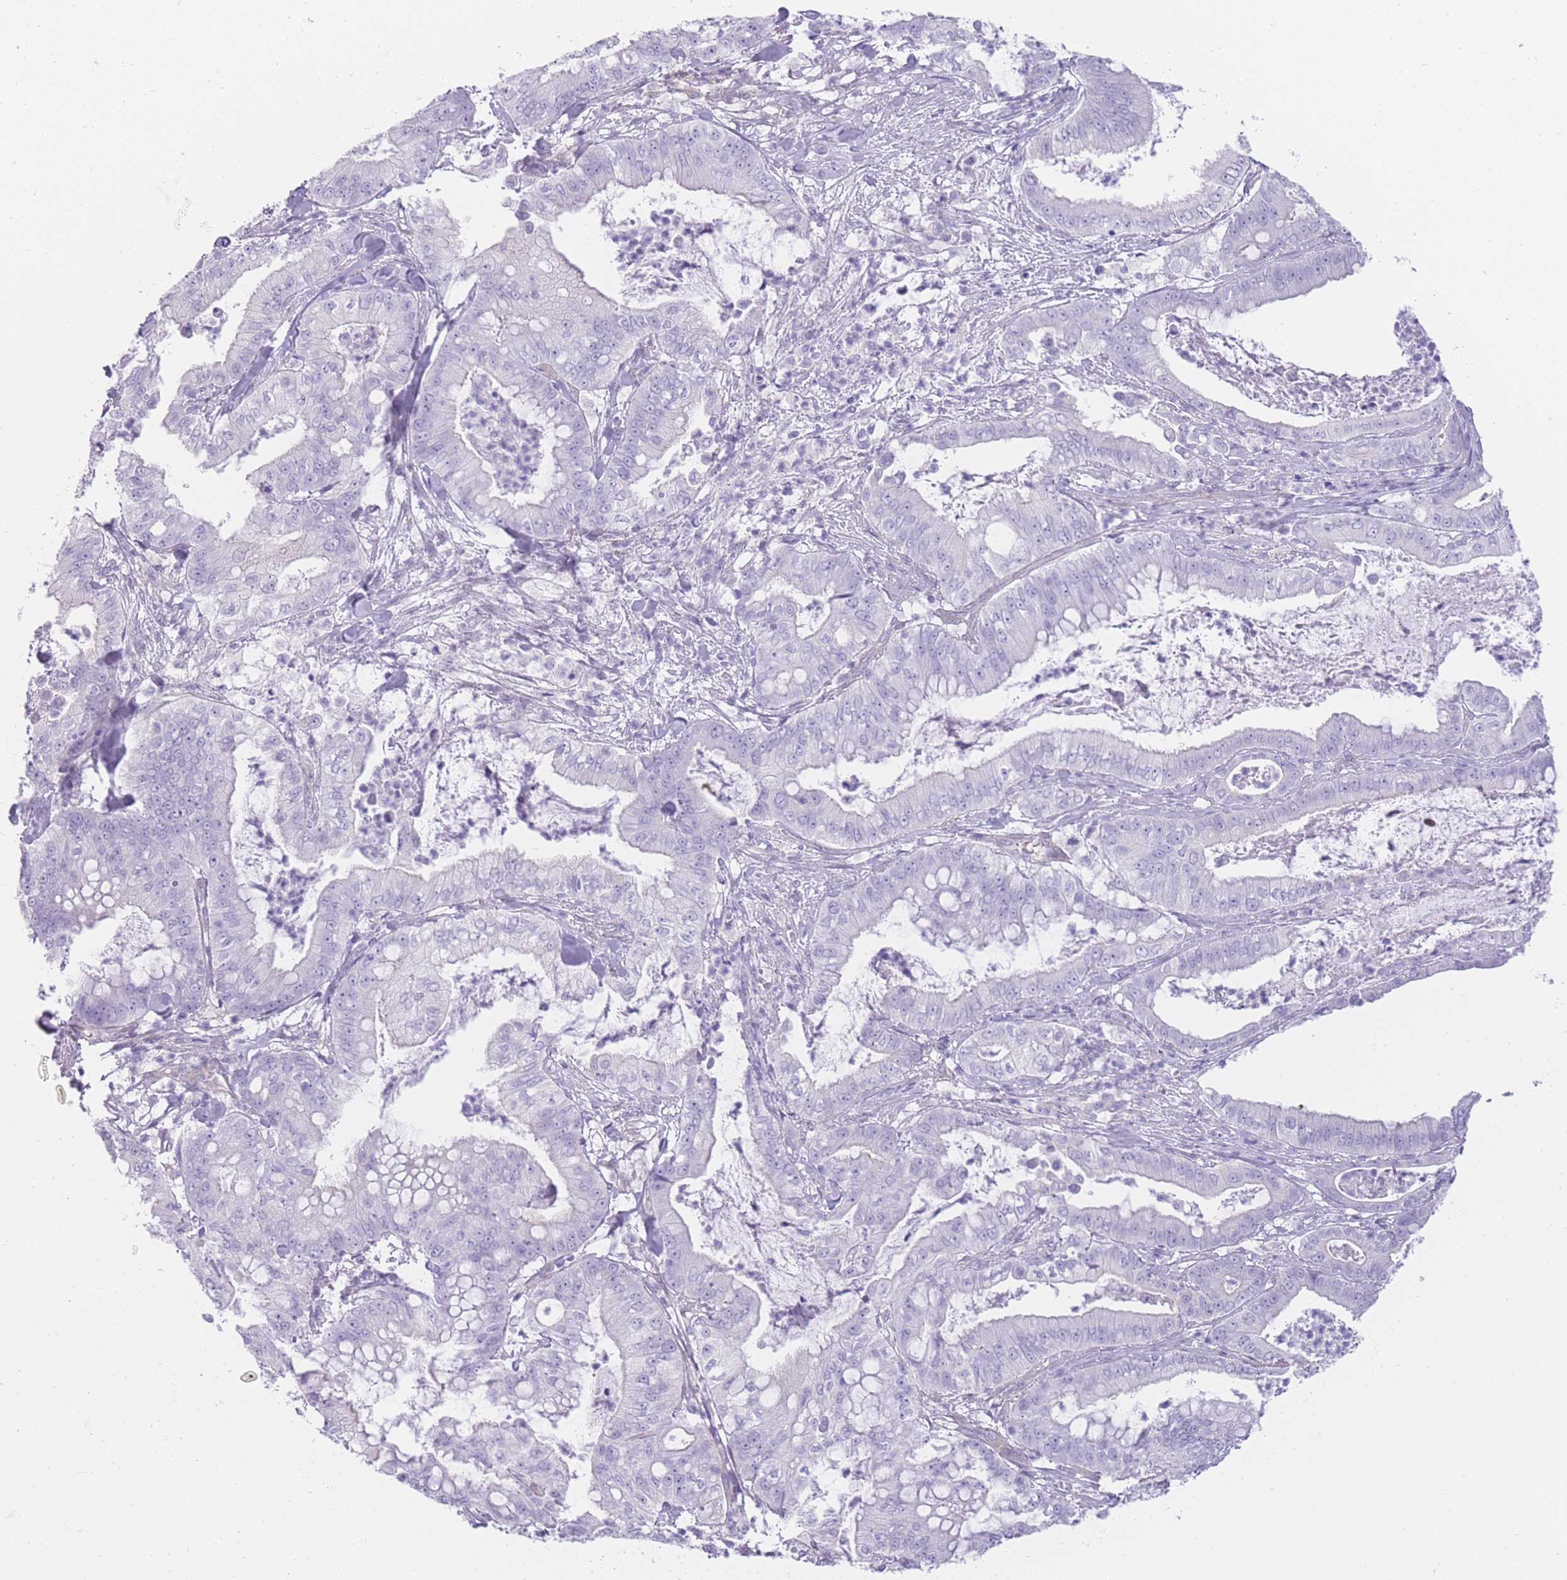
{"staining": {"intensity": "negative", "quantity": "none", "location": "none"}, "tissue": "pancreatic cancer", "cell_type": "Tumor cells", "image_type": "cancer", "snomed": [{"axis": "morphology", "description": "Adenocarcinoma, NOS"}, {"axis": "topography", "description": "Pancreas"}], "caption": "A high-resolution image shows IHC staining of pancreatic cancer, which exhibits no significant expression in tumor cells.", "gene": "OR11H12", "patient": {"sex": "male", "age": 71}}